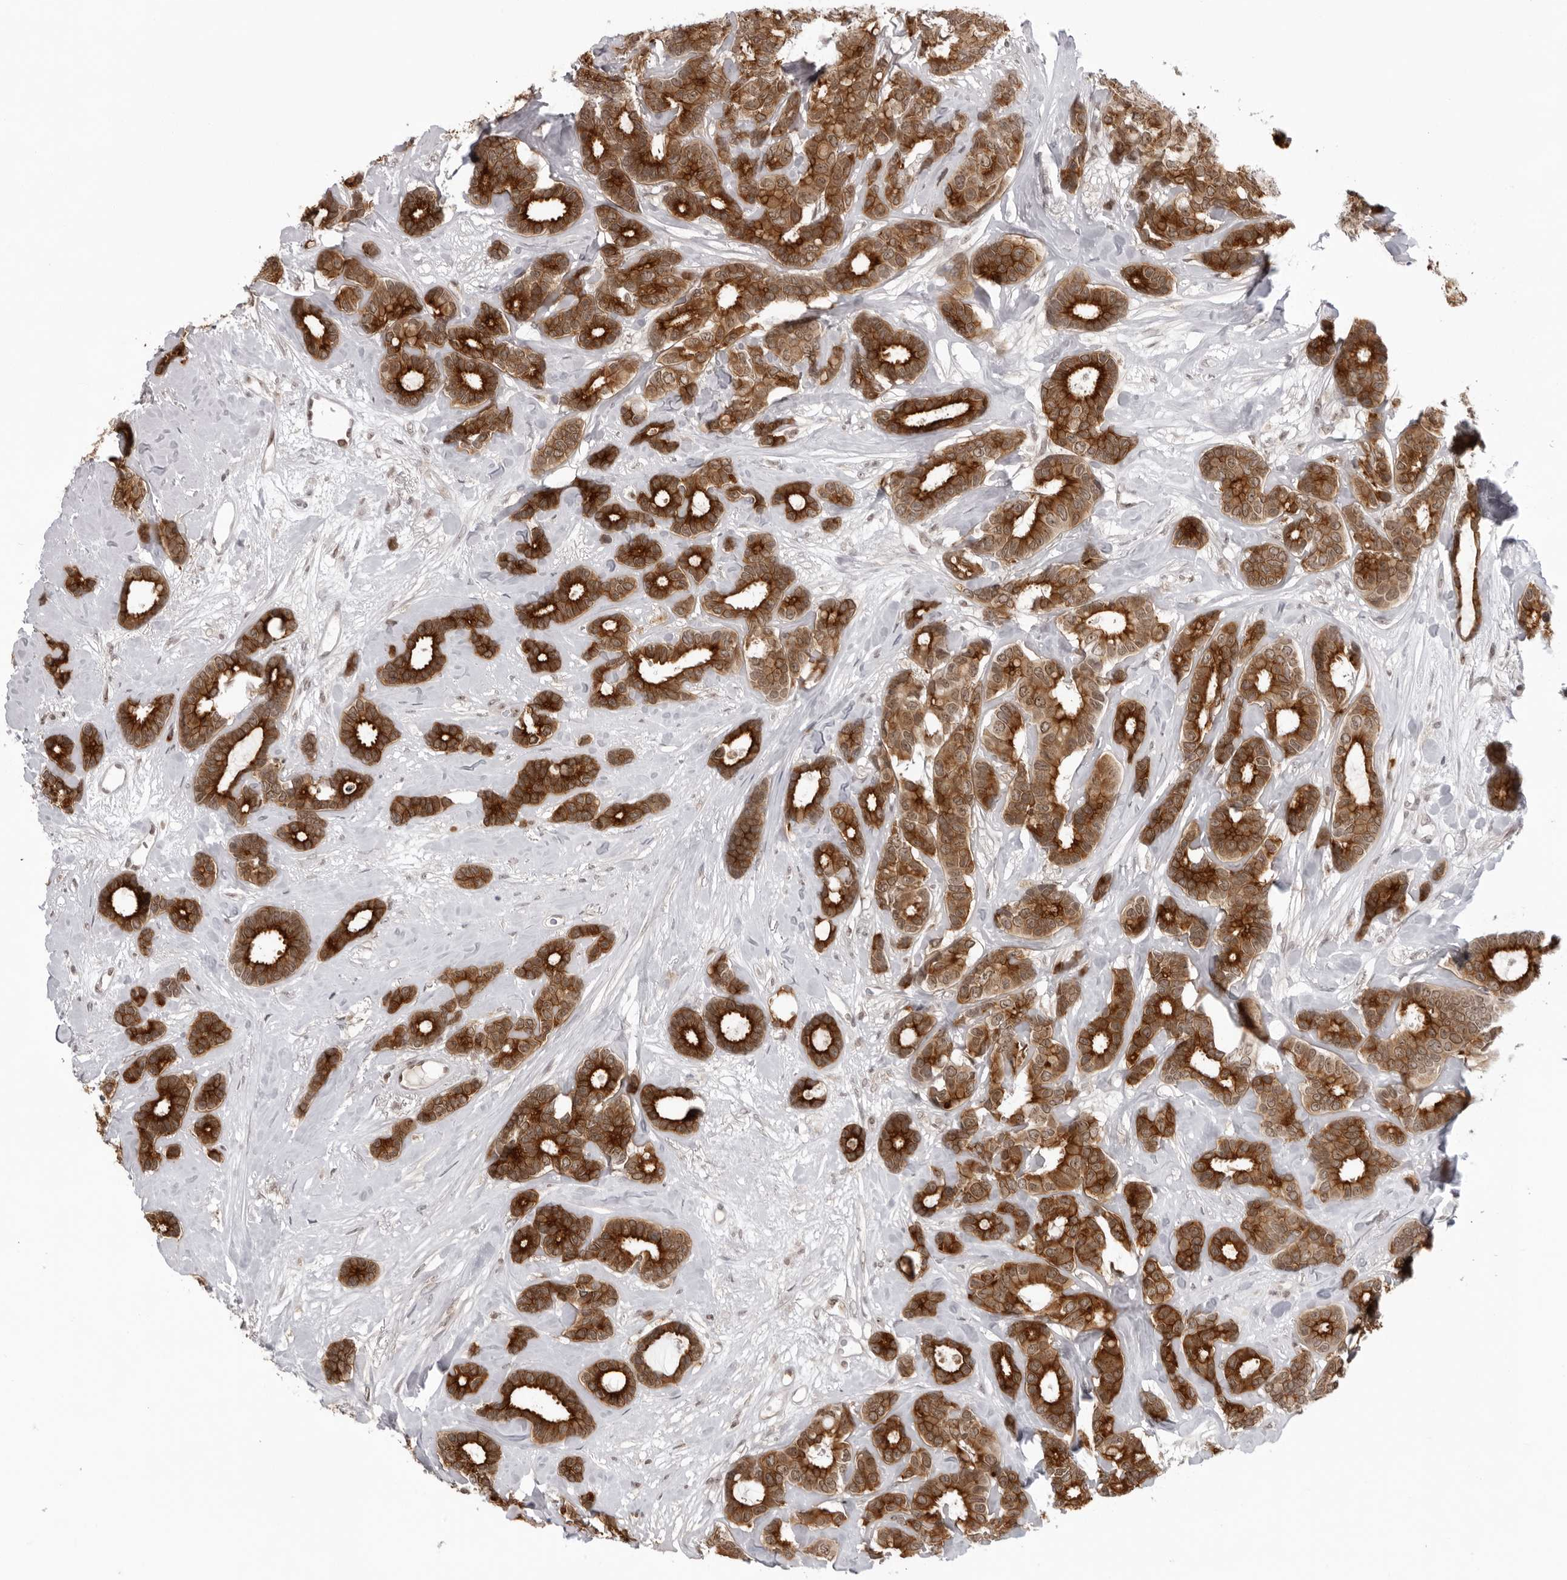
{"staining": {"intensity": "strong", "quantity": ">75%", "location": "cytoplasmic/membranous"}, "tissue": "breast cancer", "cell_type": "Tumor cells", "image_type": "cancer", "snomed": [{"axis": "morphology", "description": "Duct carcinoma"}, {"axis": "topography", "description": "Breast"}], "caption": "Immunohistochemical staining of human breast invasive ductal carcinoma demonstrates strong cytoplasmic/membranous protein positivity in approximately >75% of tumor cells. The staining is performed using DAB (3,3'-diaminobenzidine) brown chromogen to label protein expression. The nuclei are counter-stained blue using hematoxylin.", "gene": "EXOSC10", "patient": {"sex": "female", "age": 87}}